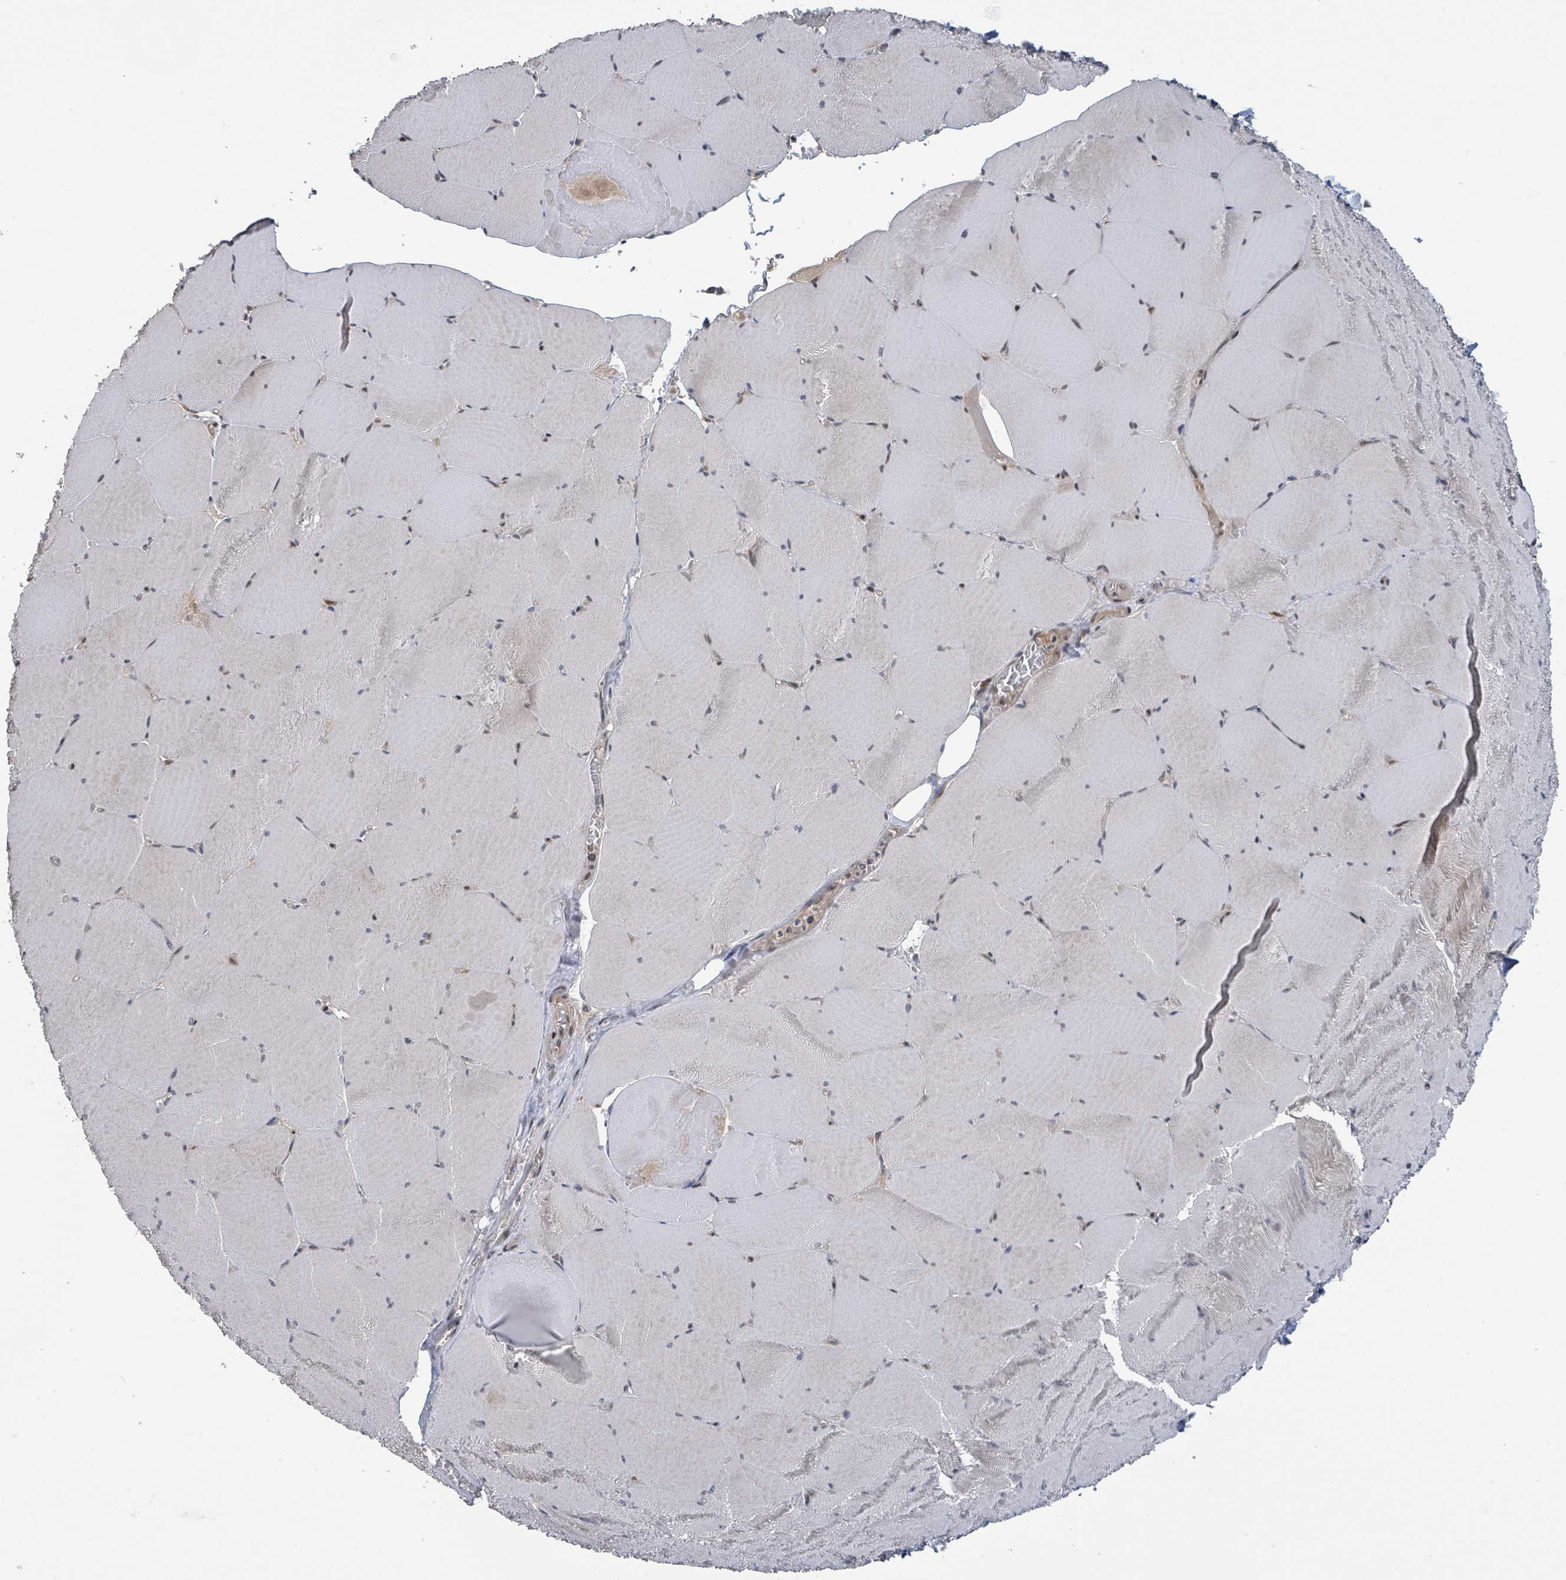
{"staining": {"intensity": "weak", "quantity": "<25%", "location": "nuclear"}, "tissue": "skeletal muscle", "cell_type": "Myocytes", "image_type": "normal", "snomed": [{"axis": "morphology", "description": "Normal tissue, NOS"}, {"axis": "topography", "description": "Skeletal muscle"}, {"axis": "topography", "description": "Head-Neck"}], "caption": "An immunohistochemistry histopathology image of normal skeletal muscle is shown. There is no staining in myocytes of skeletal muscle. (Stains: DAB (3,3'-diaminobenzidine) immunohistochemistry with hematoxylin counter stain, Microscopy: brightfield microscopy at high magnification).", "gene": "ZBTB14", "patient": {"sex": "male", "age": 66}}